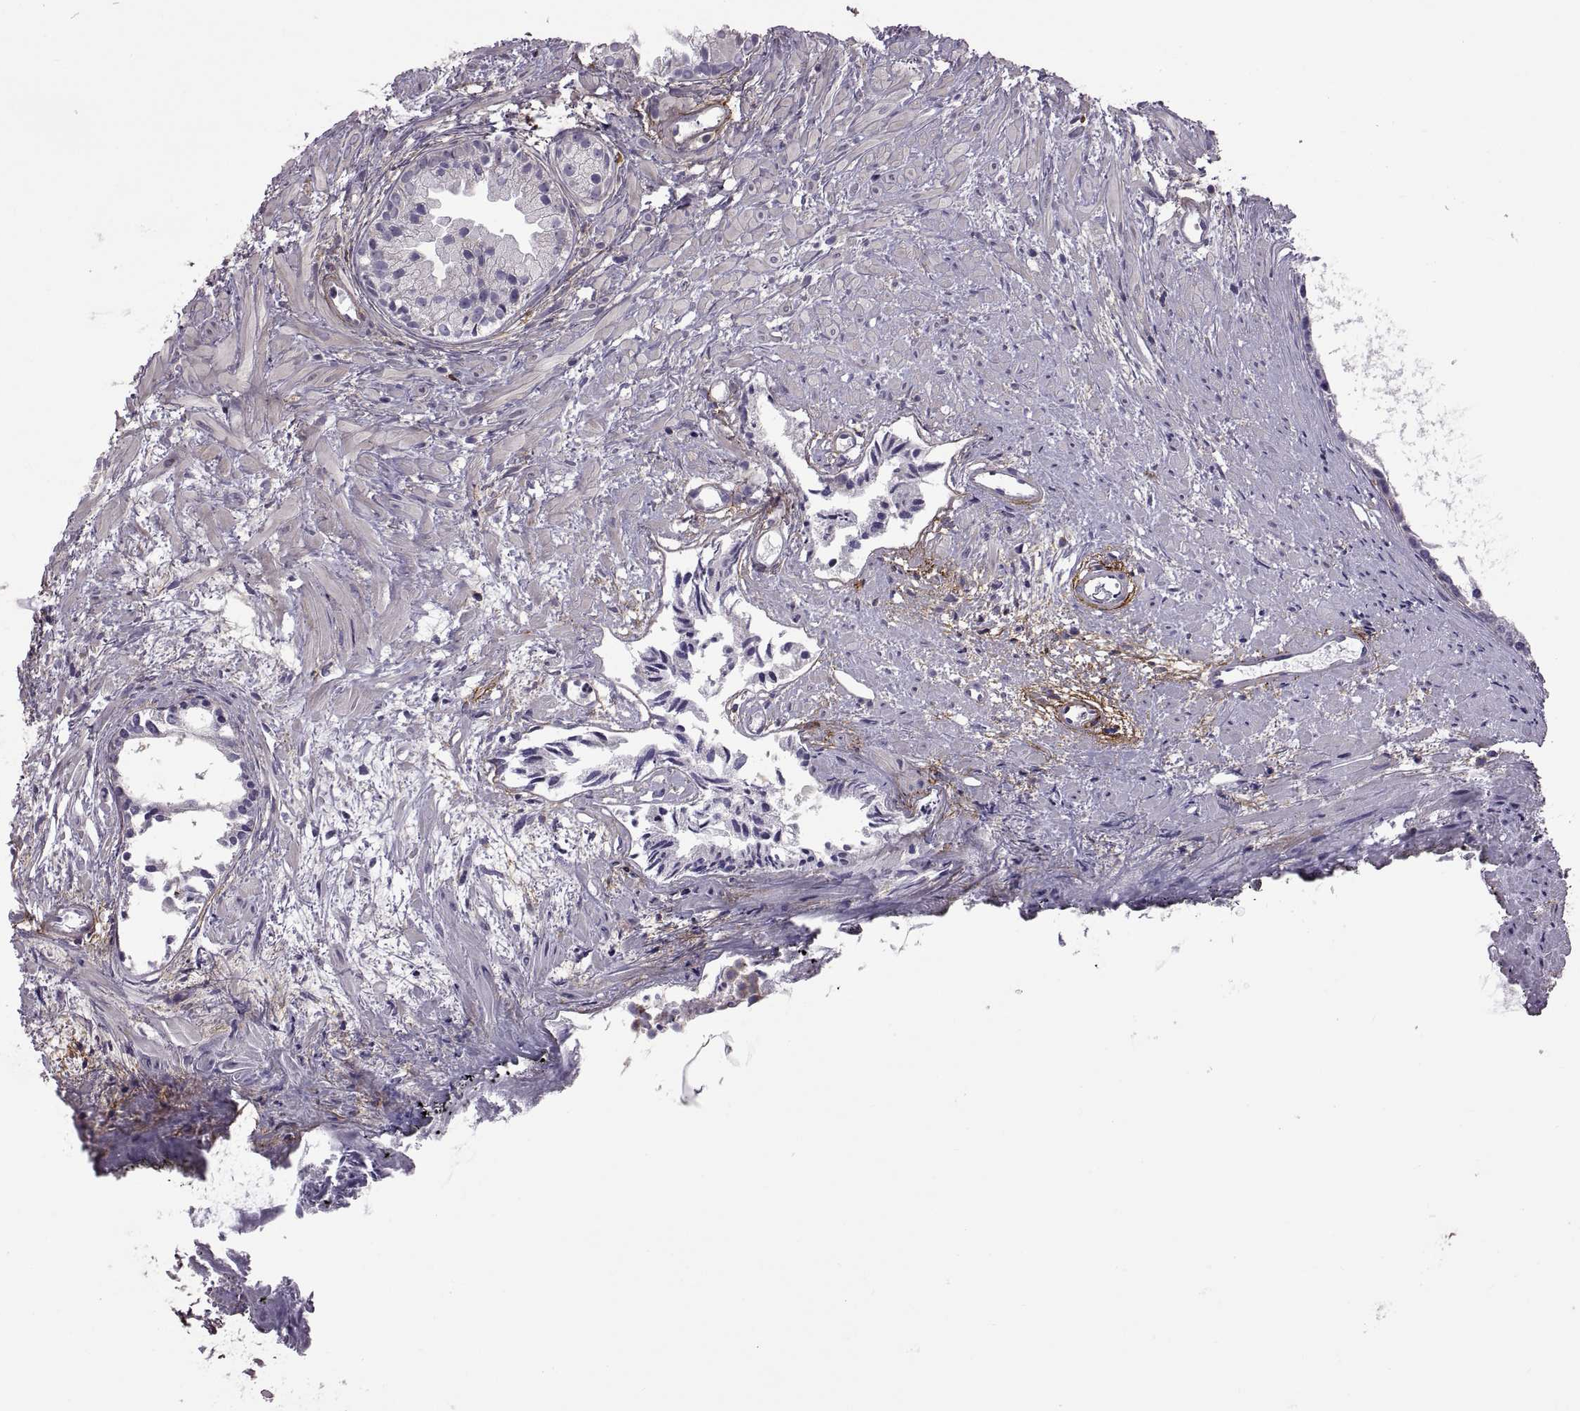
{"staining": {"intensity": "negative", "quantity": "none", "location": "none"}, "tissue": "prostate cancer", "cell_type": "Tumor cells", "image_type": "cancer", "snomed": [{"axis": "morphology", "description": "Adenocarcinoma, High grade"}, {"axis": "topography", "description": "Prostate"}], "caption": "Immunohistochemical staining of prostate cancer (high-grade adenocarcinoma) demonstrates no significant expression in tumor cells. Nuclei are stained in blue.", "gene": "EMILIN2", "patient": {"sex": "male", "age": 79}}